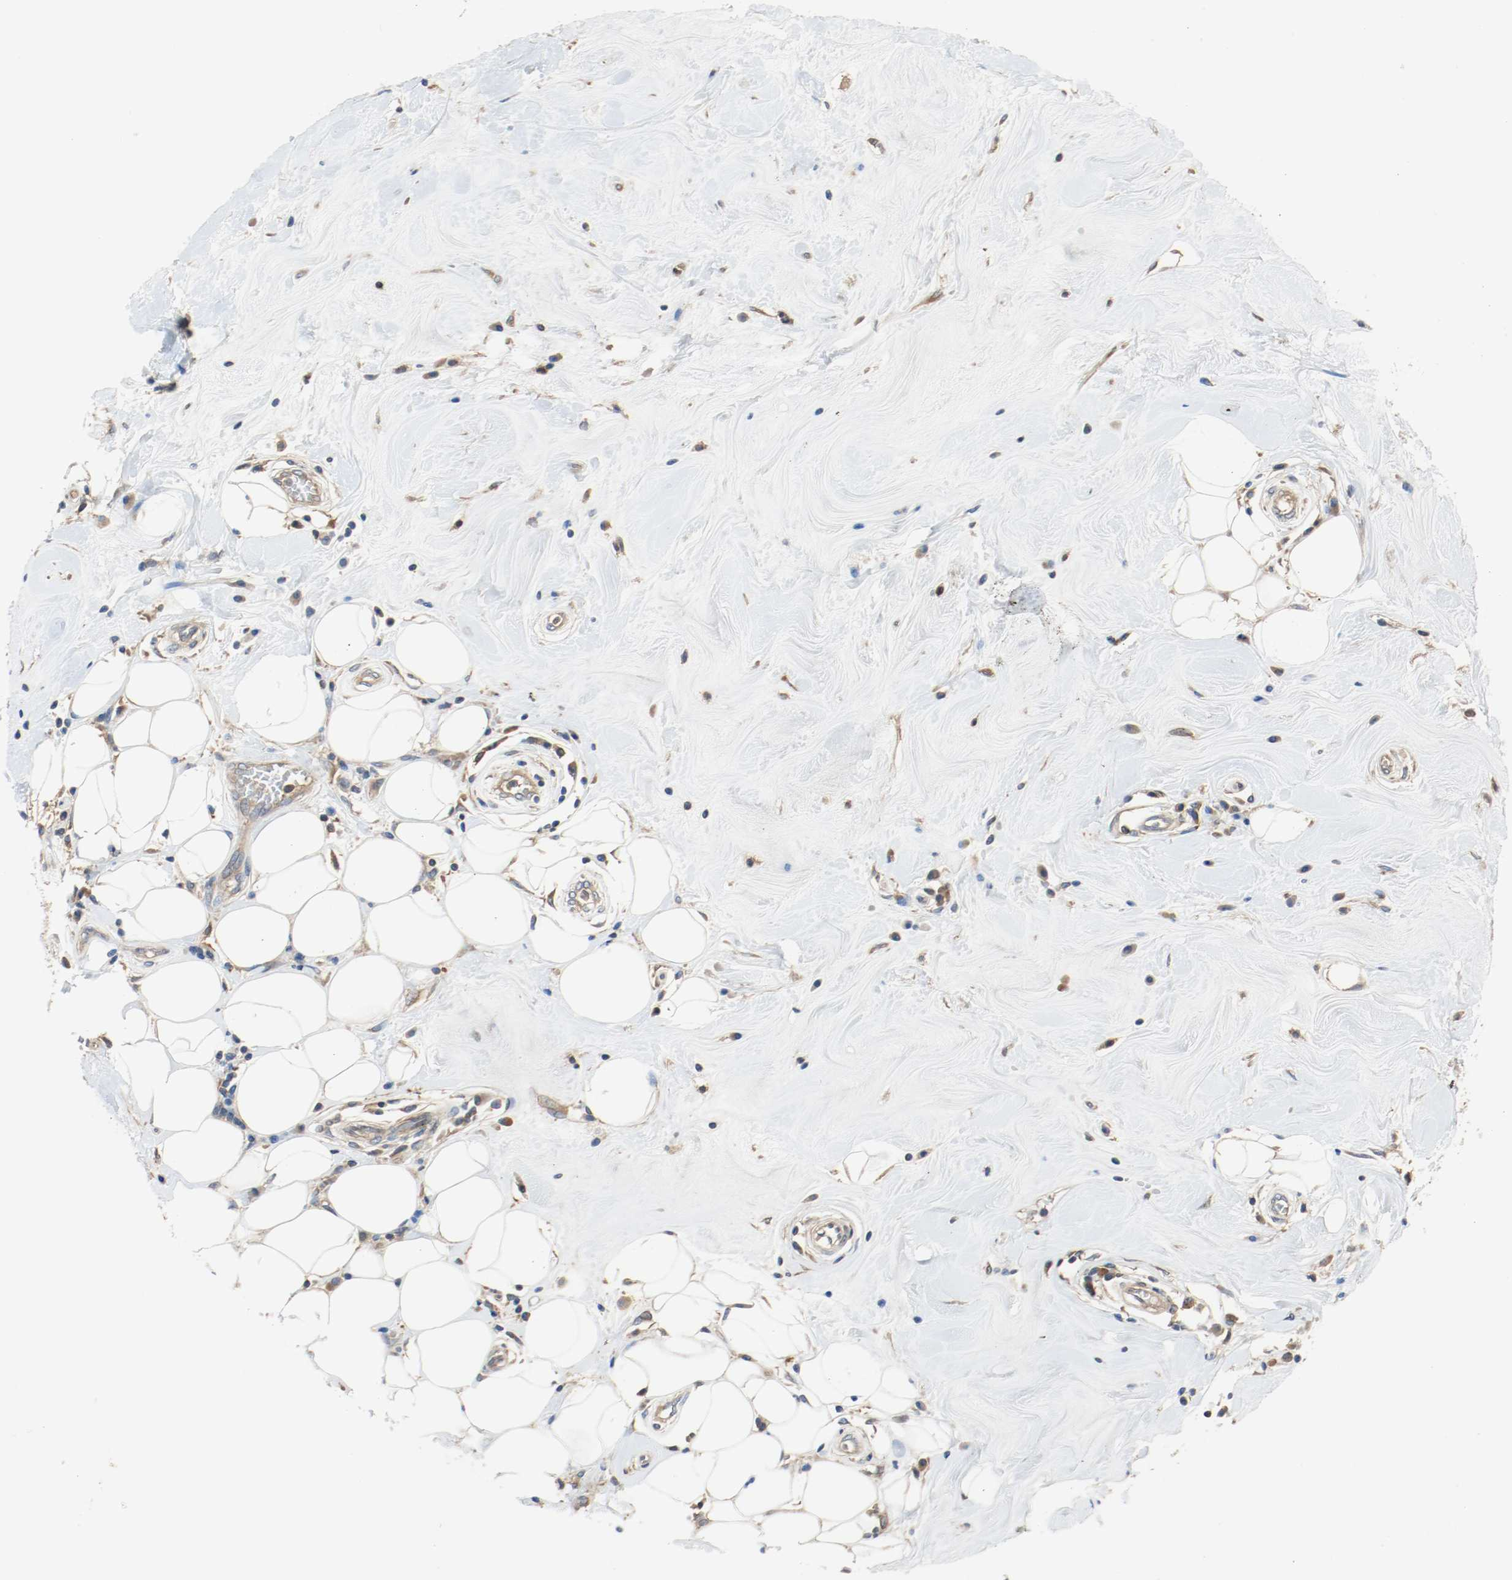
{"staining": {"intensity": "moderate", "quantity": ">75%", "location": "cytoplasmic/membranous"}, "tissue": "breast cancer", "cell_type": "Tumor cells", "image_type": "cancer", "snomed": [{"axis": "morphology", "description": "Duct carcinoma"}, {"axis": "topography", "description": "Breast"}], "caption": "Immunohistochemical staining of human intraductal carcinoma (breast) shows medium levels of moderate cytoplasmic/membranous expression in approximately >75% of tumor cells.", "gene": "HGS", "patient": {"sex": "female", "age": 27}}